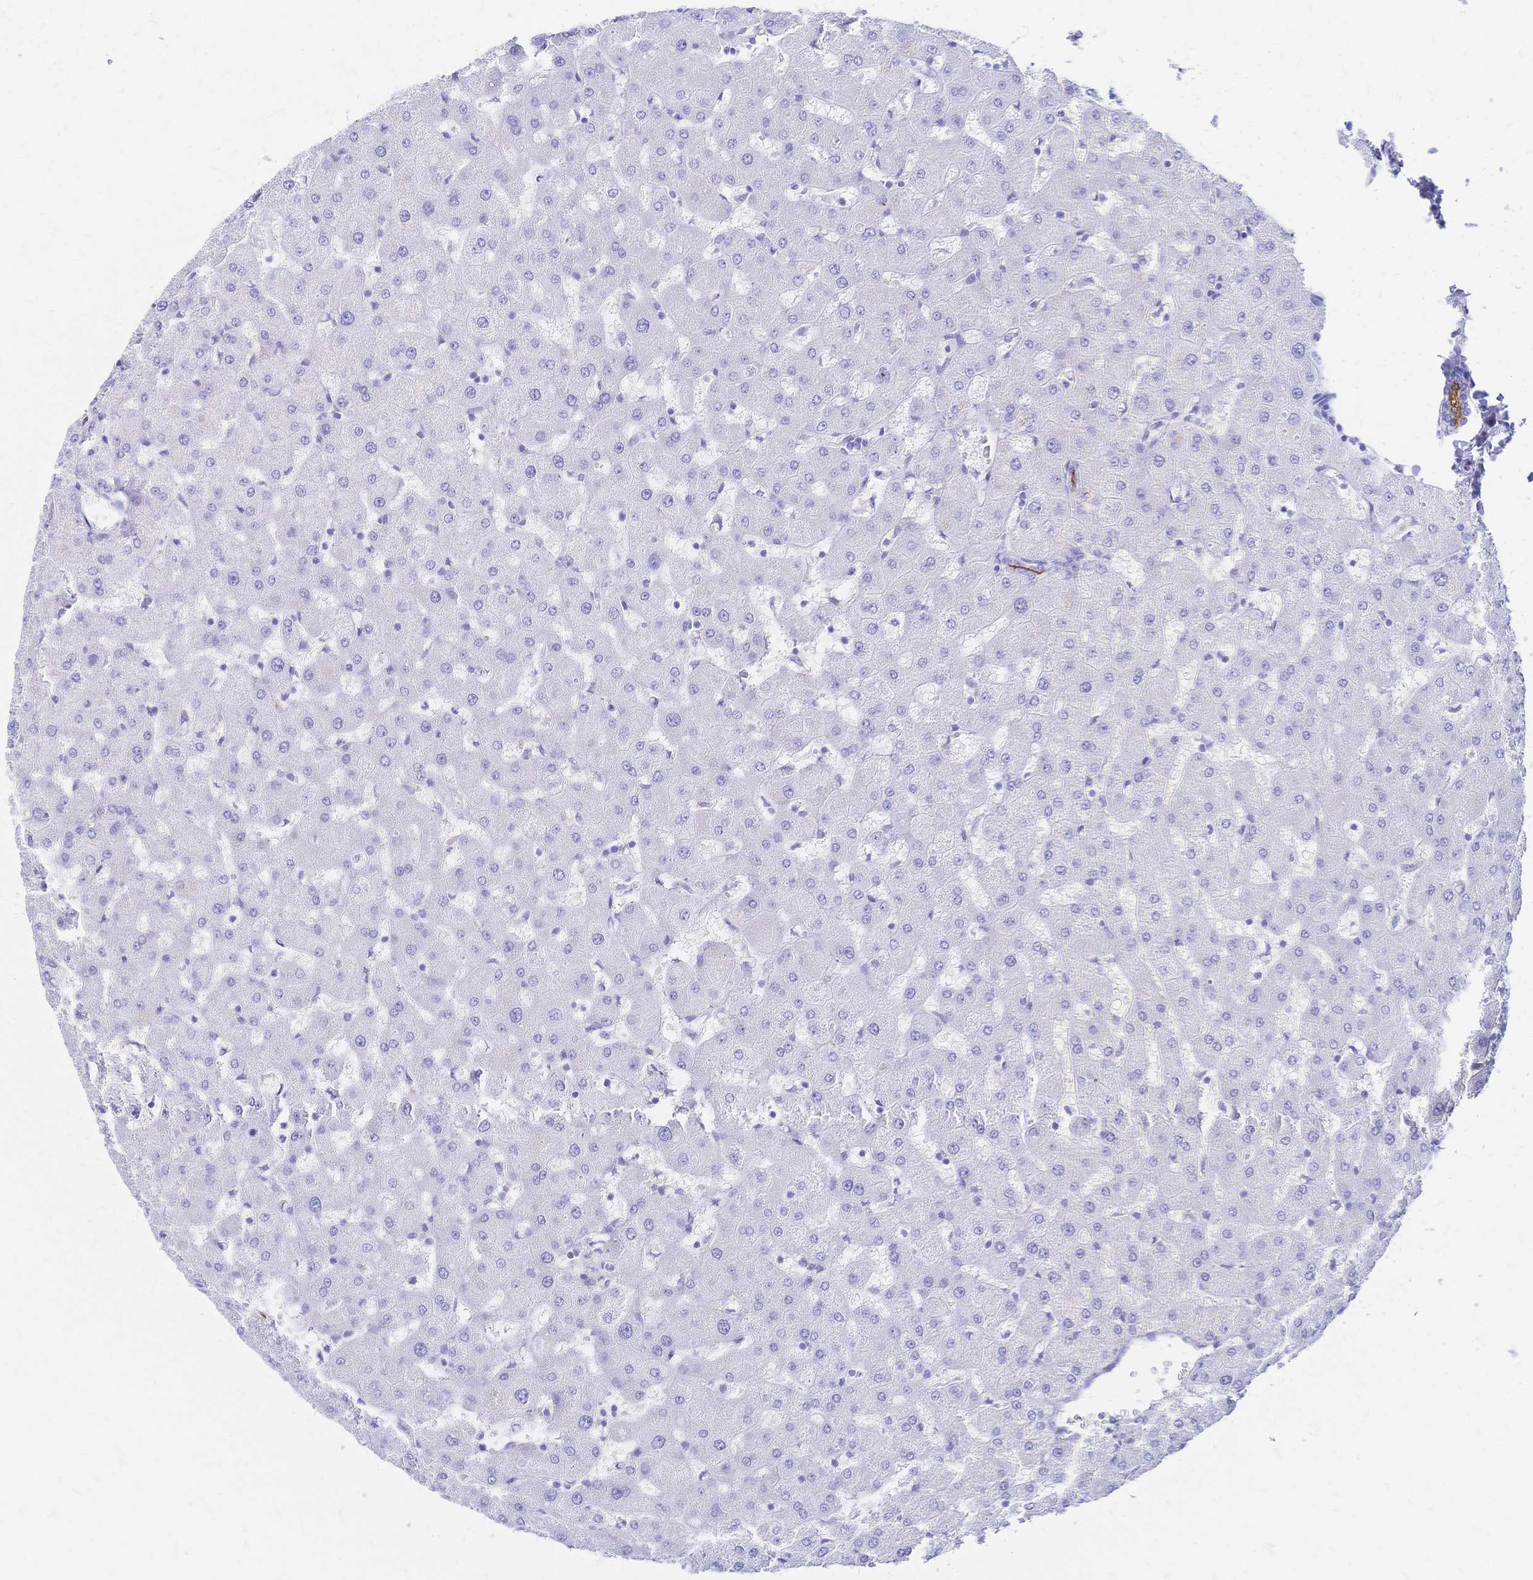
{"staining": {"intensity": "negative", "quantity": "none", "location": "none"}, "tissue": "liver", "cell_type": "Cholangiocytes", "image_type": "normal", "snomed": [{"axis": "morphology", "description": "Normal tissue, NOS"}, {"axis": "topography", "description": "Liver"}], "caption": "A high-resolution photomicrograph shows immunohistochemistry (IHC) staining of unremarkable liver, which demonstrates no significant staining in cholangiocytes. The staining was performed using DAB (3,3'-diaminobenzidine) to visualize the protein expression in brown, while the nuclei were stained in blue with hematoxylin (Magnification: 20x).", "gene": "SLC5A1", "patient": {"sex": "female", "age": 63}}